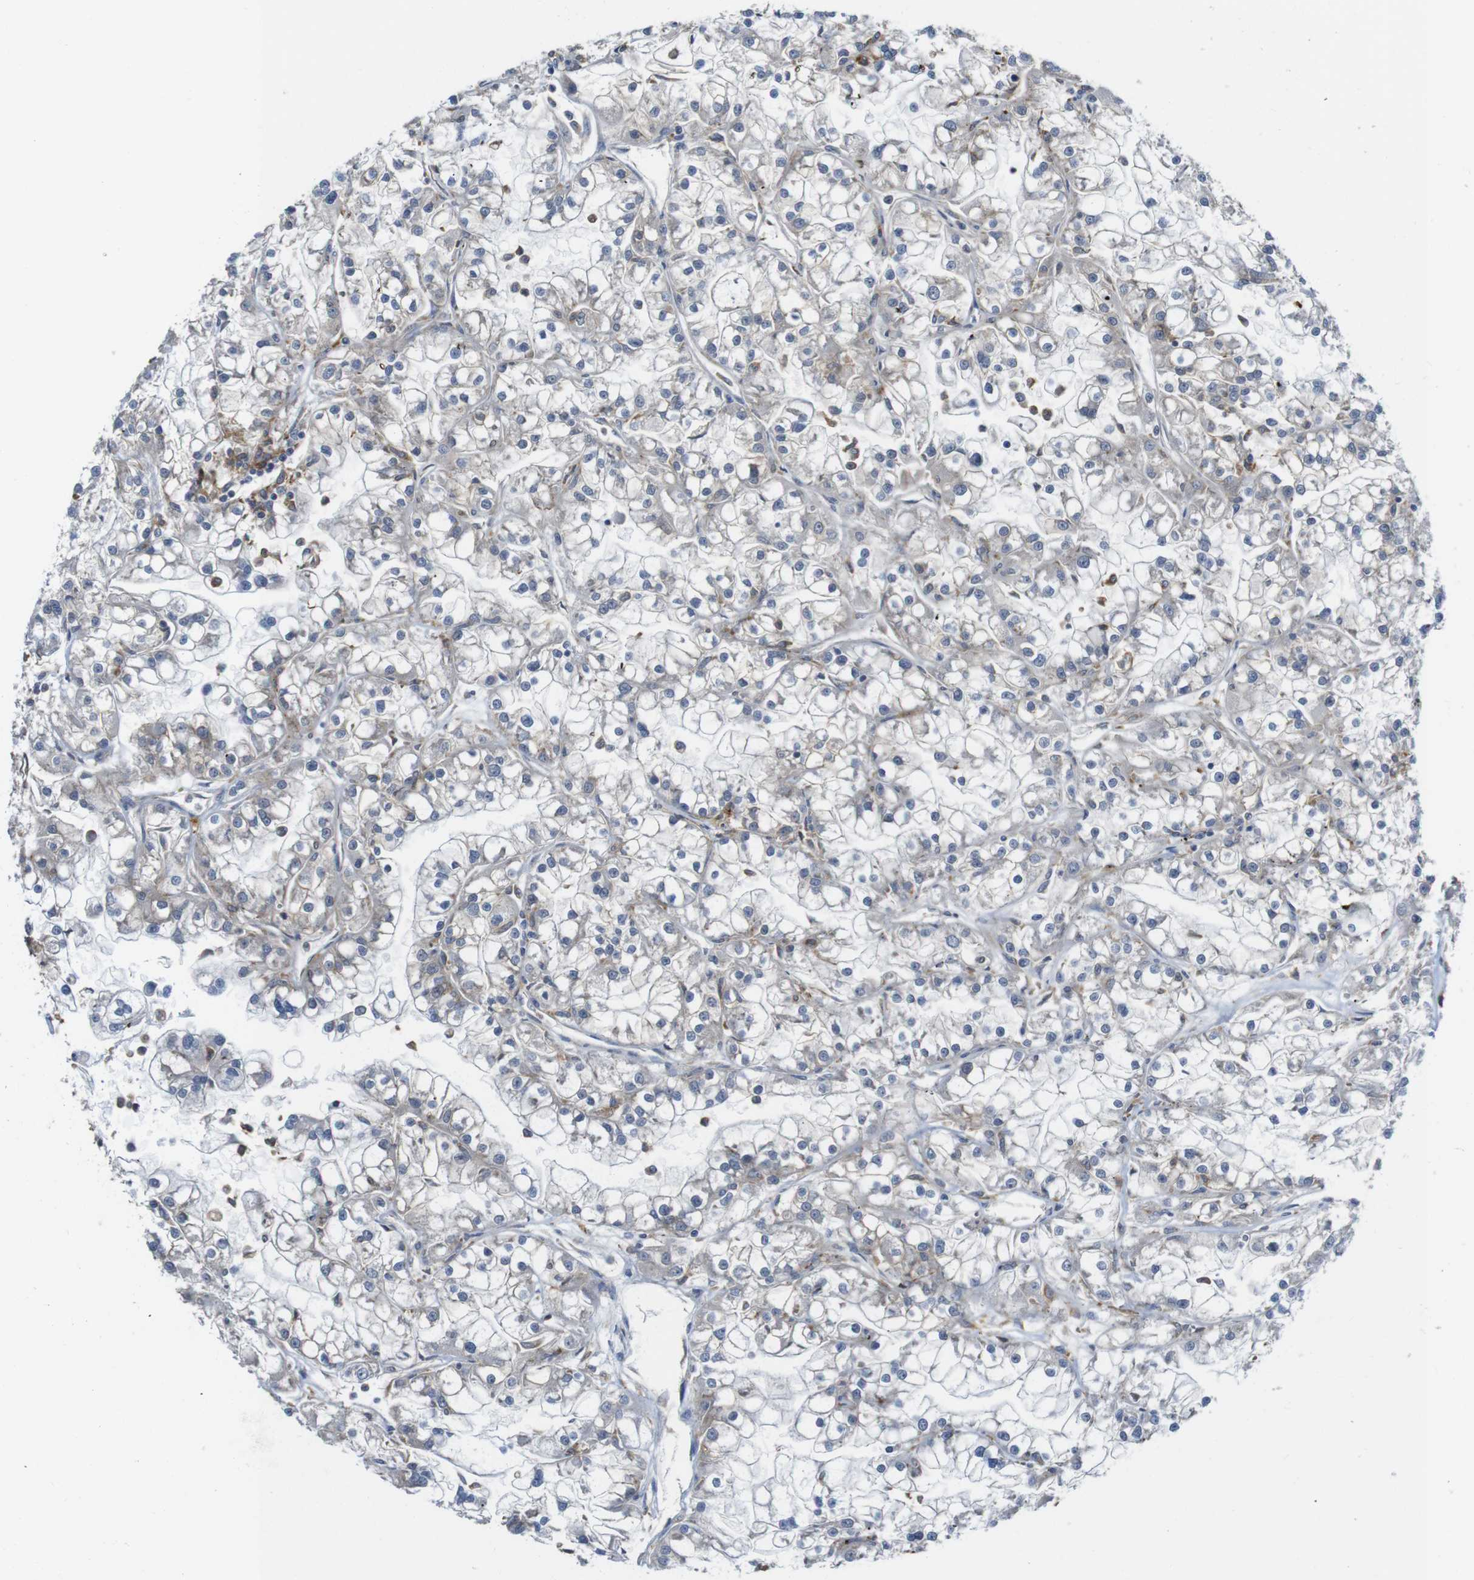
{"staining": {"intensity": "weak", "quantity": "<25%", "location": "cytoplasmic/membranous"}, "tissue": "renal cancer", "cell_type": "Tumor cells", "image_type": "cancer", "snomed": [{"axis": "morphology", "description": "Adenocarcinoma, NOS"}, {"axis": "topography", "description": "Kidney"}], "caption": "Tumor cells are negative for protein expression in human renal adenocarcinoma.", "gene": "ZDHHC5", "patient": {"sex": "female", "age": 52}}